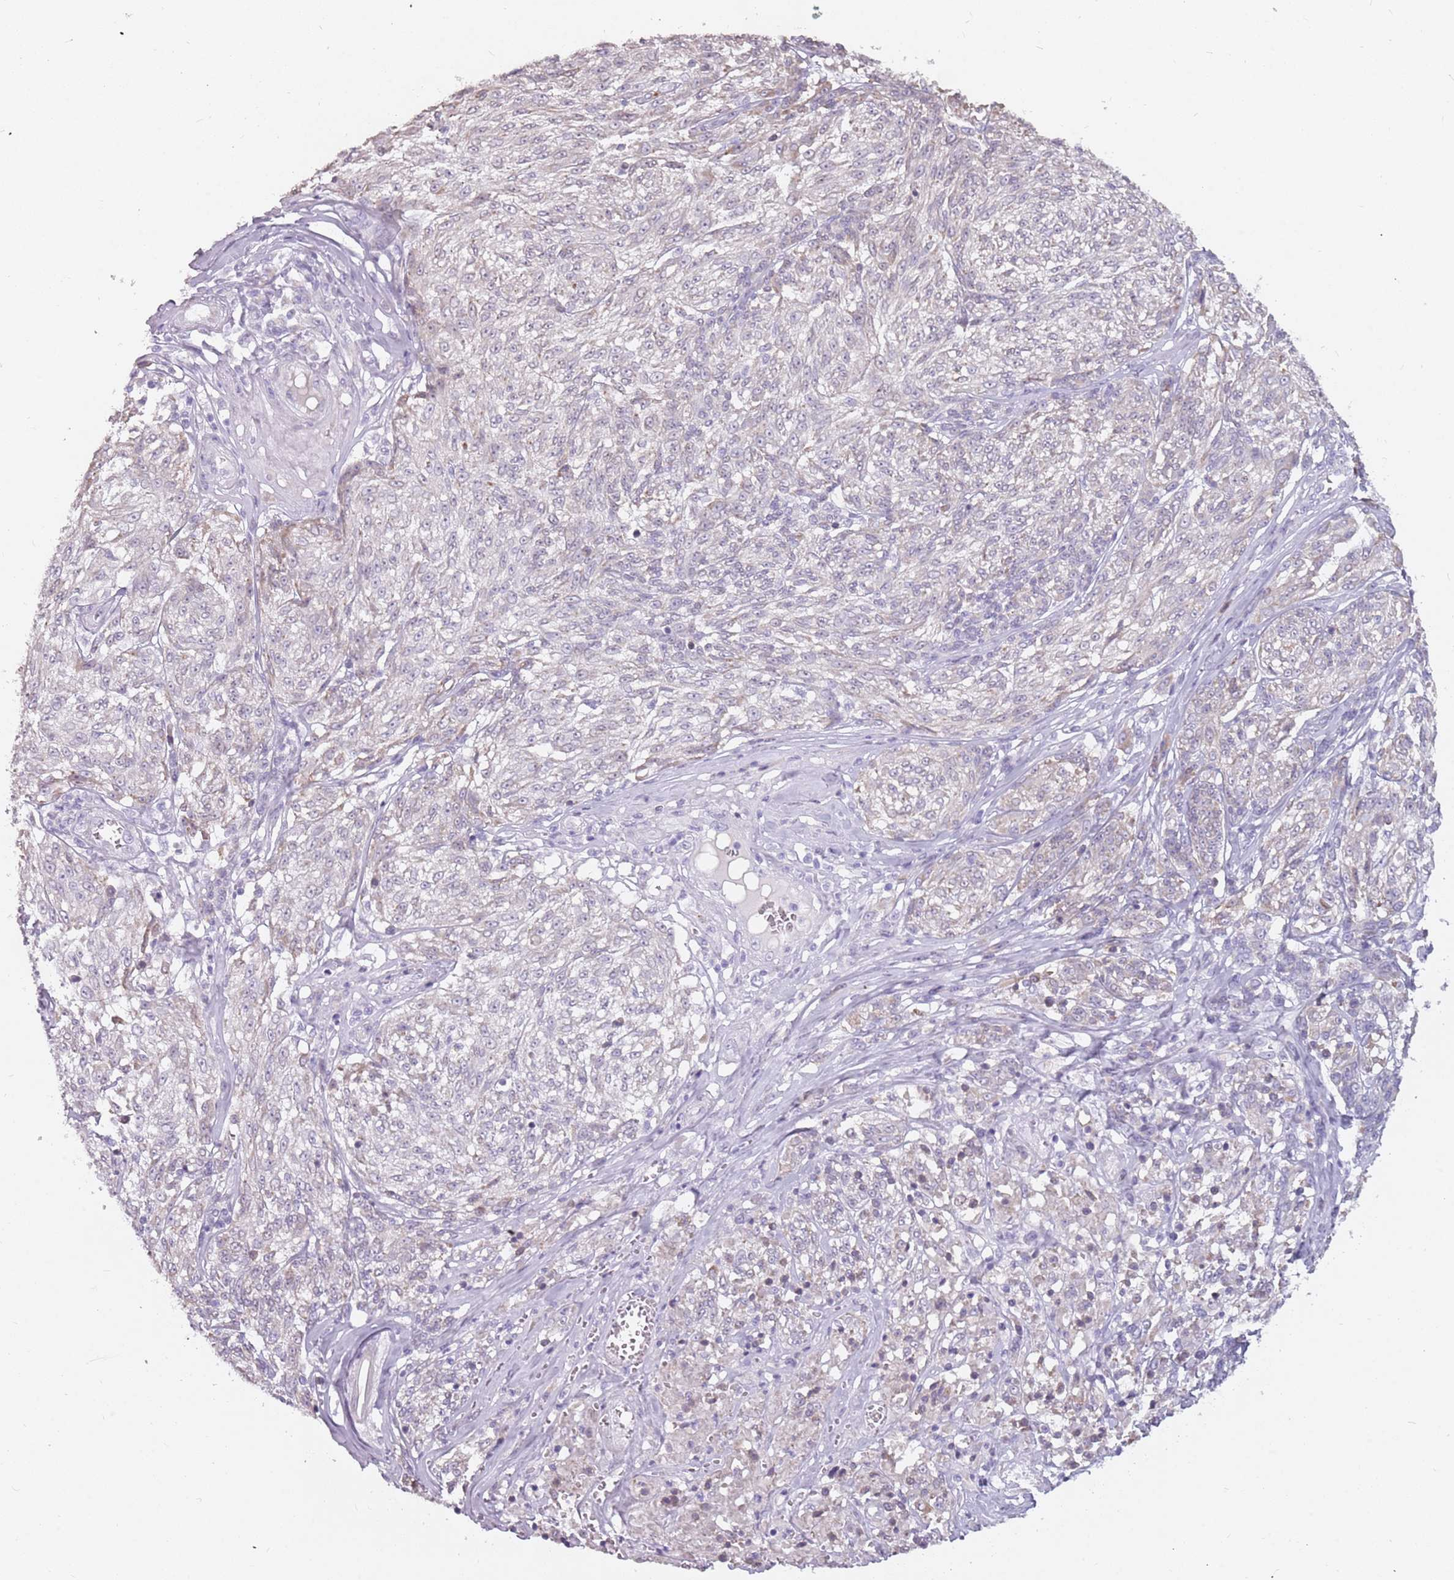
{"staining": {"intensity": "negative", "quantity": "none", "location": "none"}, "tissue": "melanoma", "cell_type": "Tumor cells", "image_type": "cancer", "snomed": [{"axis": "morphology", "description": "Malignant melanoma, NOS"}, {"axis": "topography", "description": "Skin"}], "caption": "Immunohistochemistry (IHC) image of neoplastic tissue: human melanoma stained with DAB (3,3'-diaminobenzidine) demonstrates no significant protein expression in tumor cells.", "gene": "DDX4", "patient": {"sex": "female", "age": 63}}